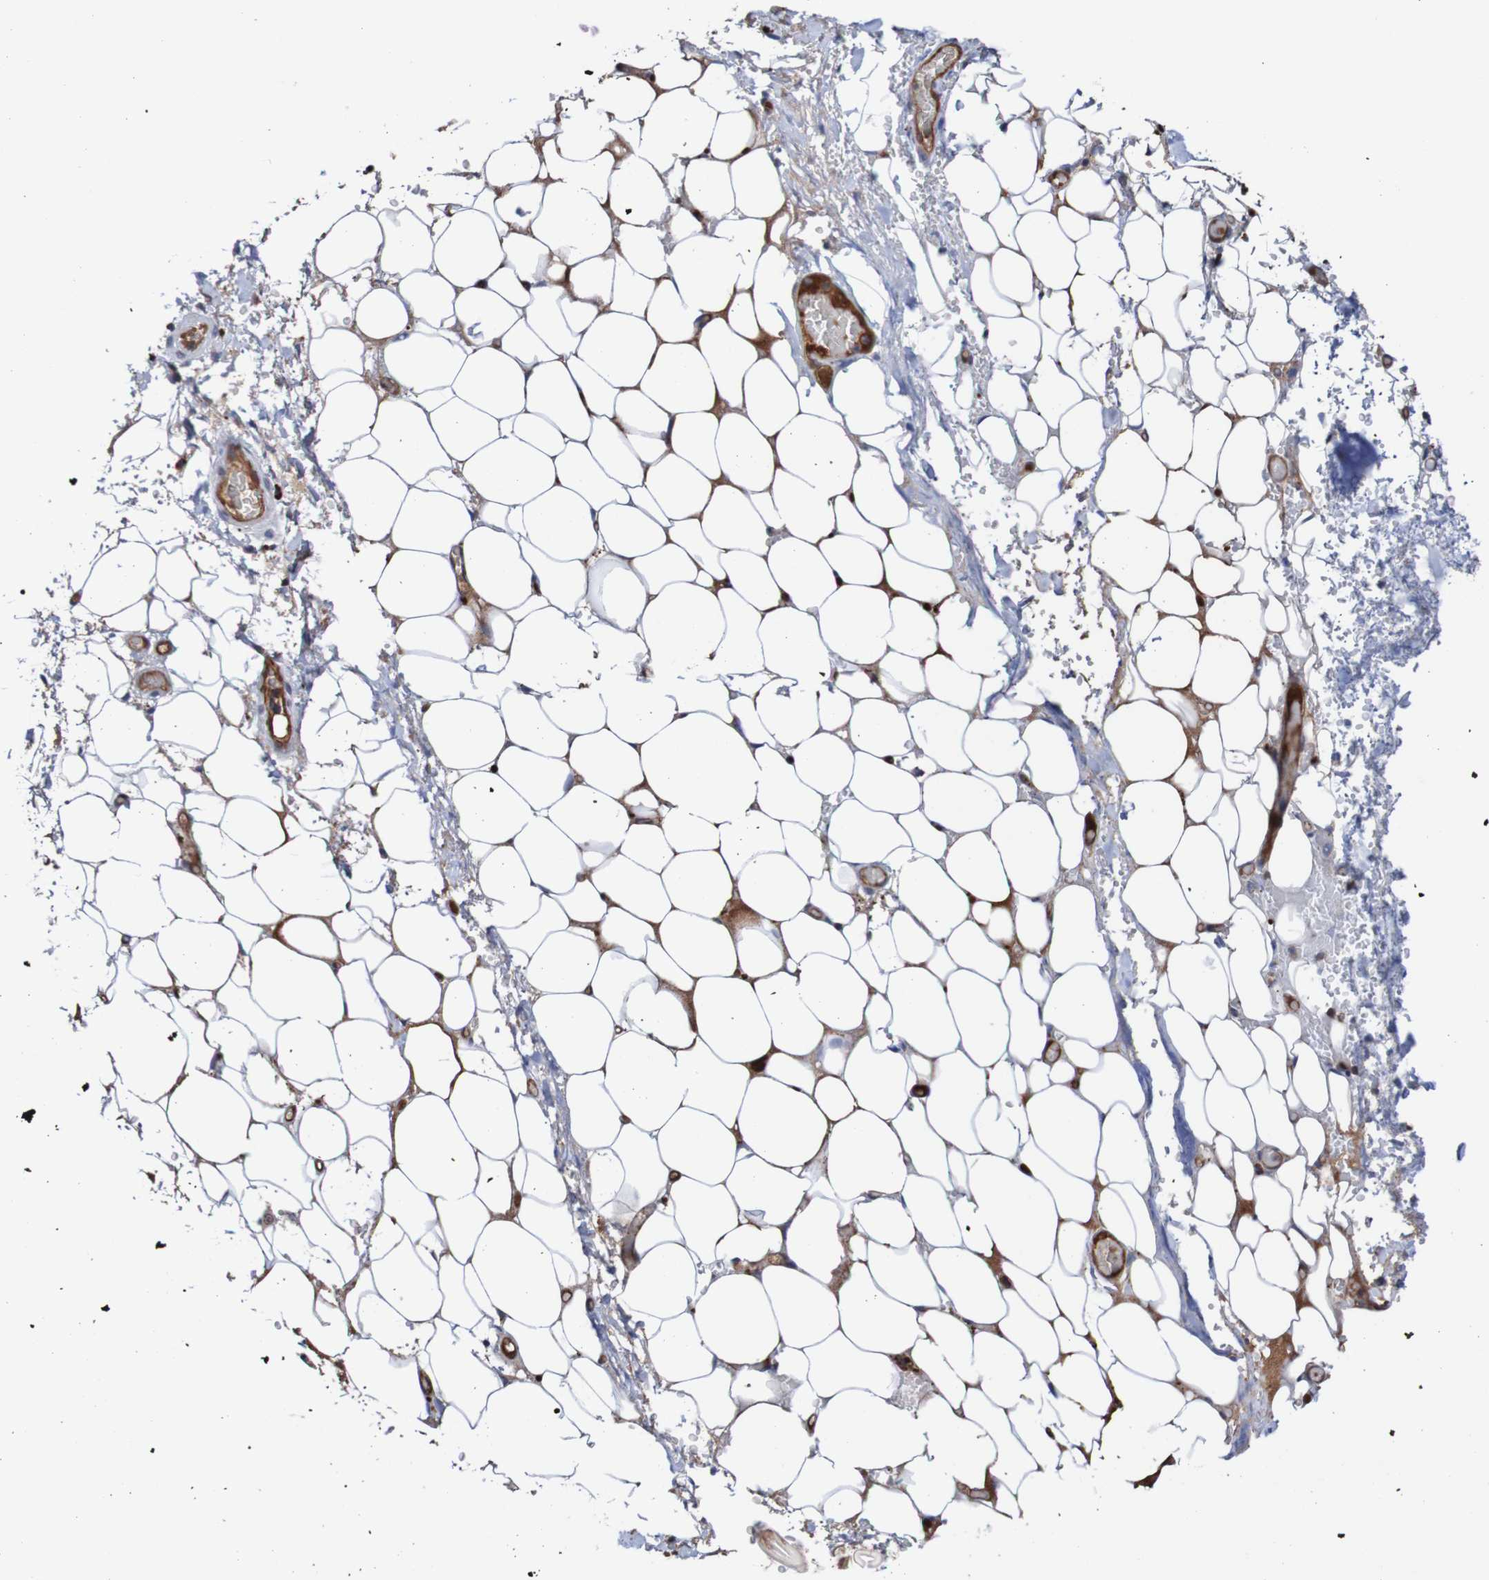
{"staining": {"intensity": "negative", "quantity": "none", "location": "none"}, "tissue": "adipose tissue", "cell_type": "Adipocytes", "image_type": "normal", "snomed": [{"axis": "morphology", "description": "Normal tissue, NOS"}, {"axis": "morphology", "description": "Adenocarcinoma, NOS"}, {"axis": "topography", "description": "Esophagus"}], "caption": "This is an immunohistochemistry (IHC) micrograph of unremarkable adipose tissue. There is no expression in adipocytes.", "gene": "RIGI", "patient": {"sex": "male", "age": 62}}